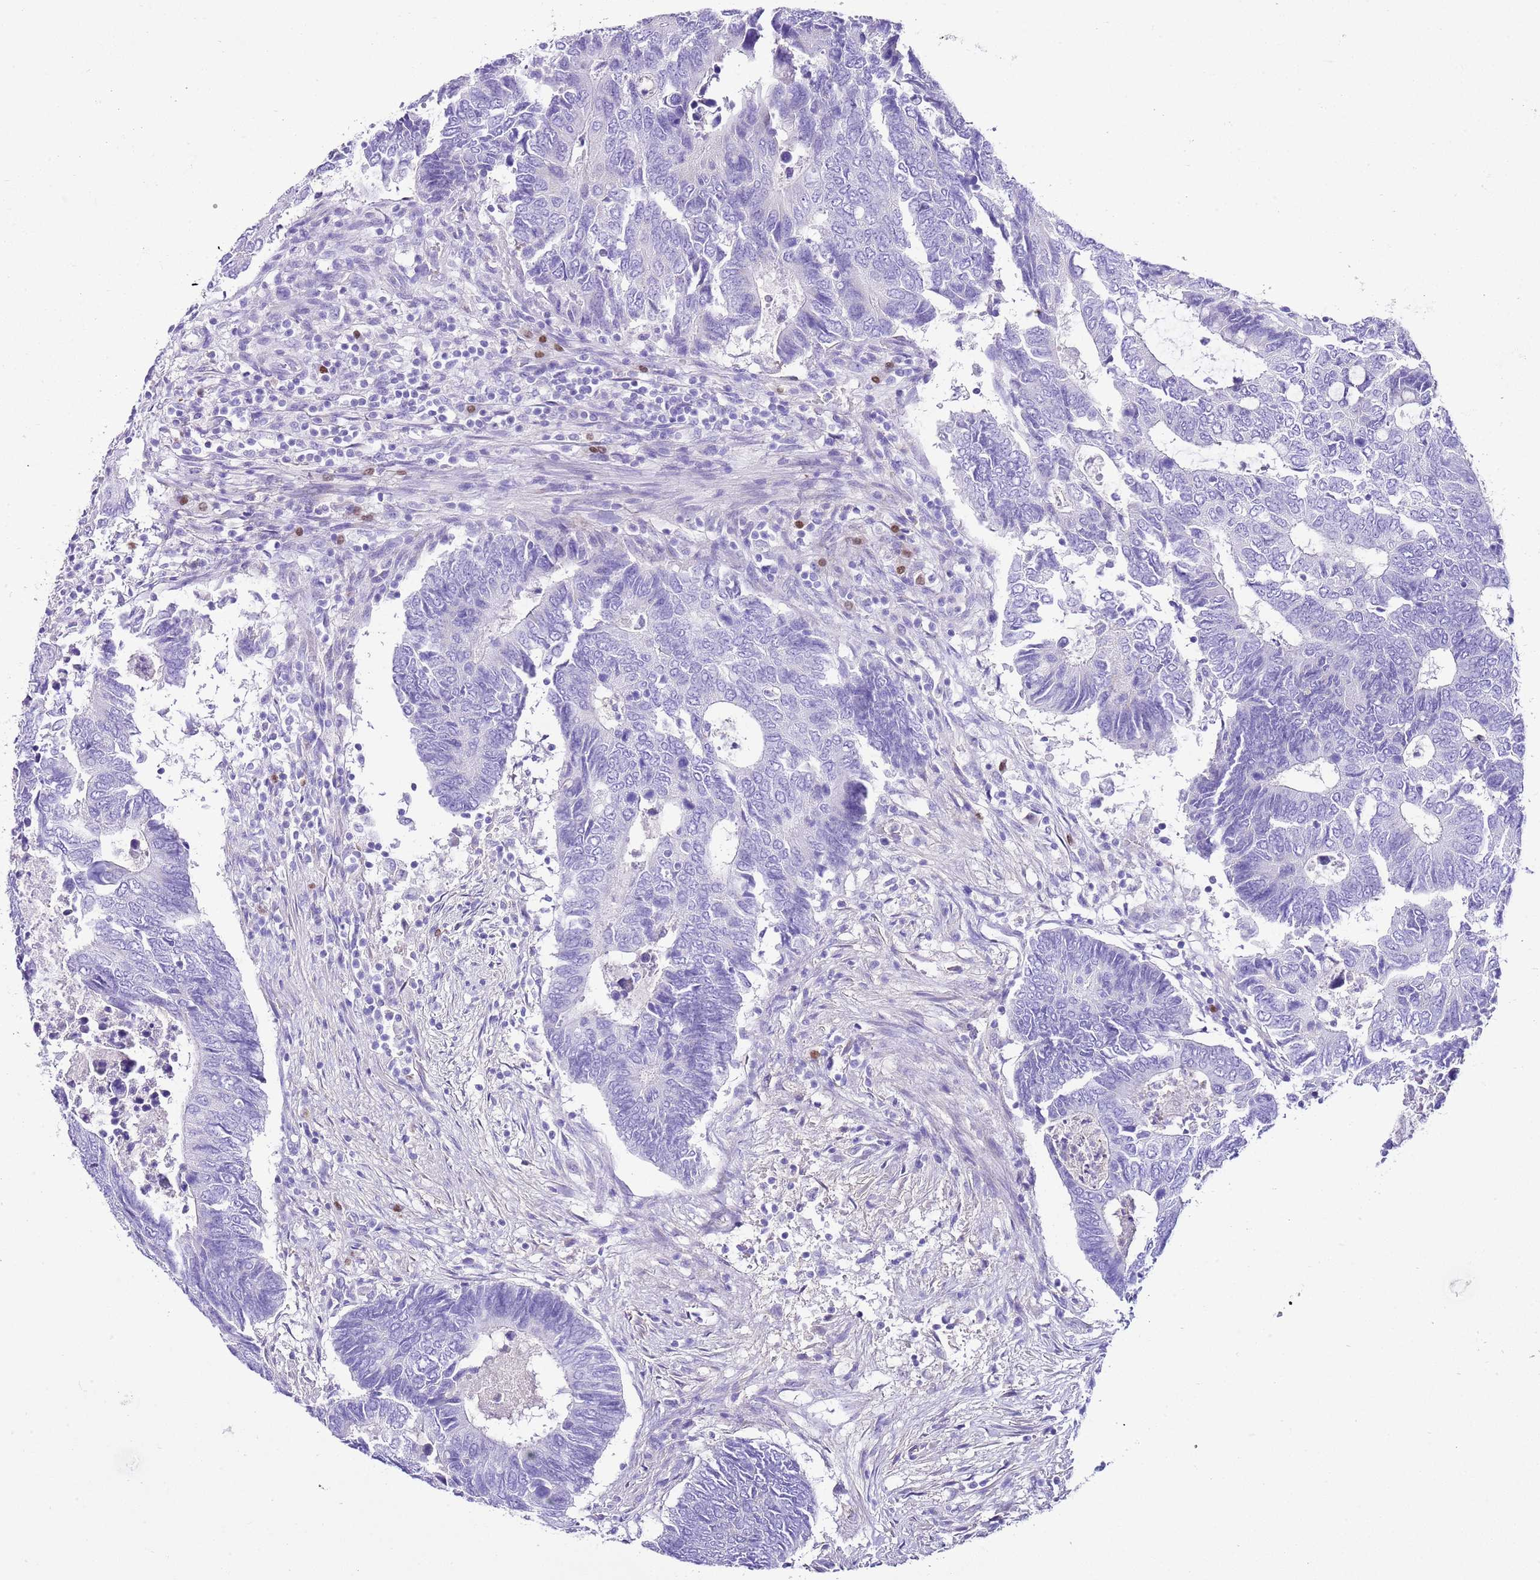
{"staining": {"intensity": "negative", "quantity": "none", "location": "none"}, "tissue": "colorectal cancer", "cell_type": "Tumor cells", "image_type": "cancer", "snomed": [{"axis": "morphology", "description": "Adenocarcinoma, NOS"}, {"axis": "topography", "description": "Colon"}], "caption": "A histopathology image of human adenocarcinoma (colorectal) is negative for staining in tumor cells.", "gene": "BHLHA15", "patient": {"sex": "male", "age": 87}}